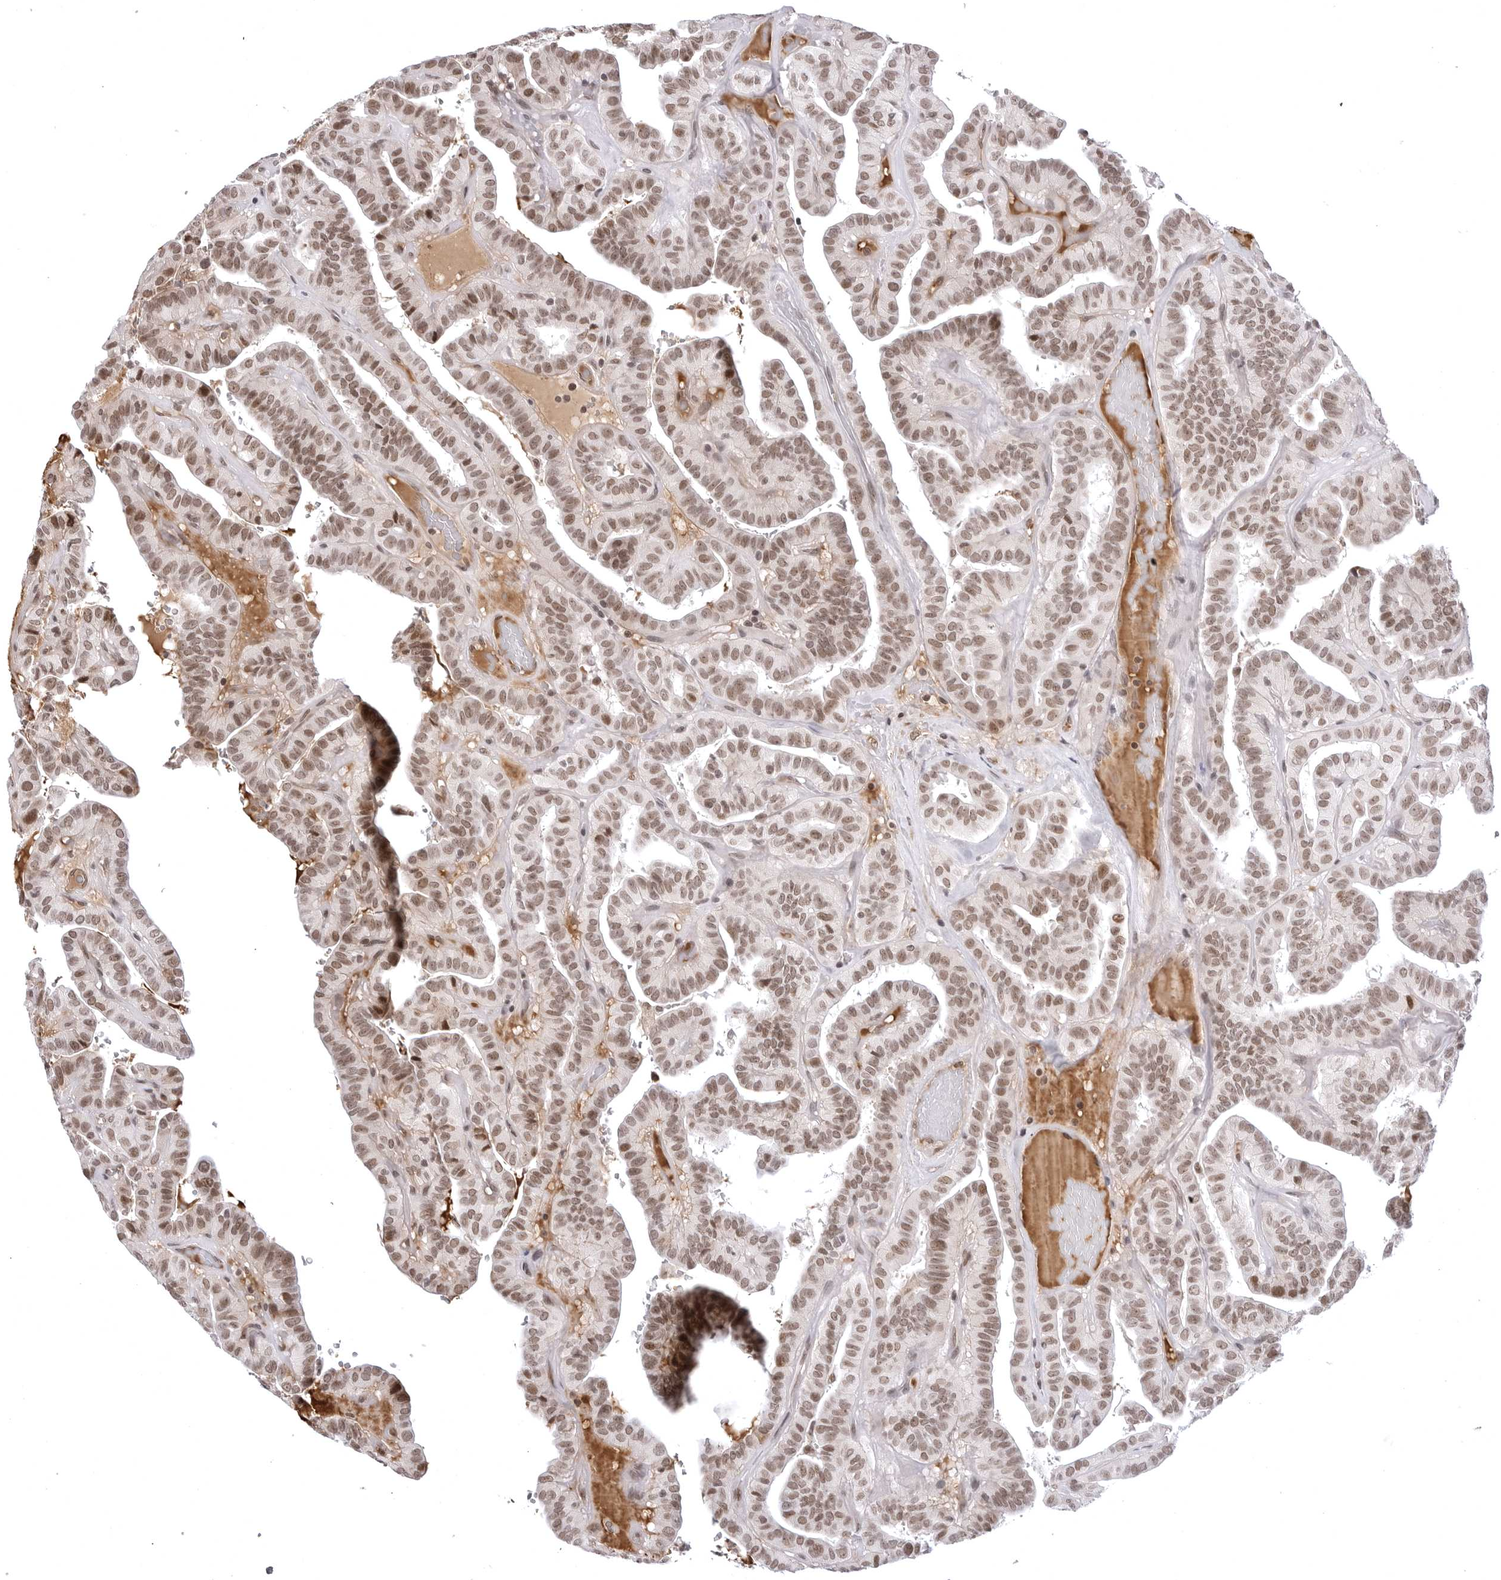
{"staining": {"intensity": "moderate", "quantity": ">75%", "location": "nuclear"}, "tissue": "thyroid cancer", "cell_type": "Tumor cells", "image_type": "cancer", "snomed": [{"axis": "morphology", "description": "Papillary adenocarcinoma, NOS"}, {"axis": "topography", "description": "Thyroid gland"}], "caption": "About >75% of tumor cells in thyroid cancer (papillary adenocarcinoma) reveal moderate nuclear protein positivity as visualized by brown immunohistochemical staining.", "gene": "PHF3", "patient": {"sex": "male", "age": 77}}